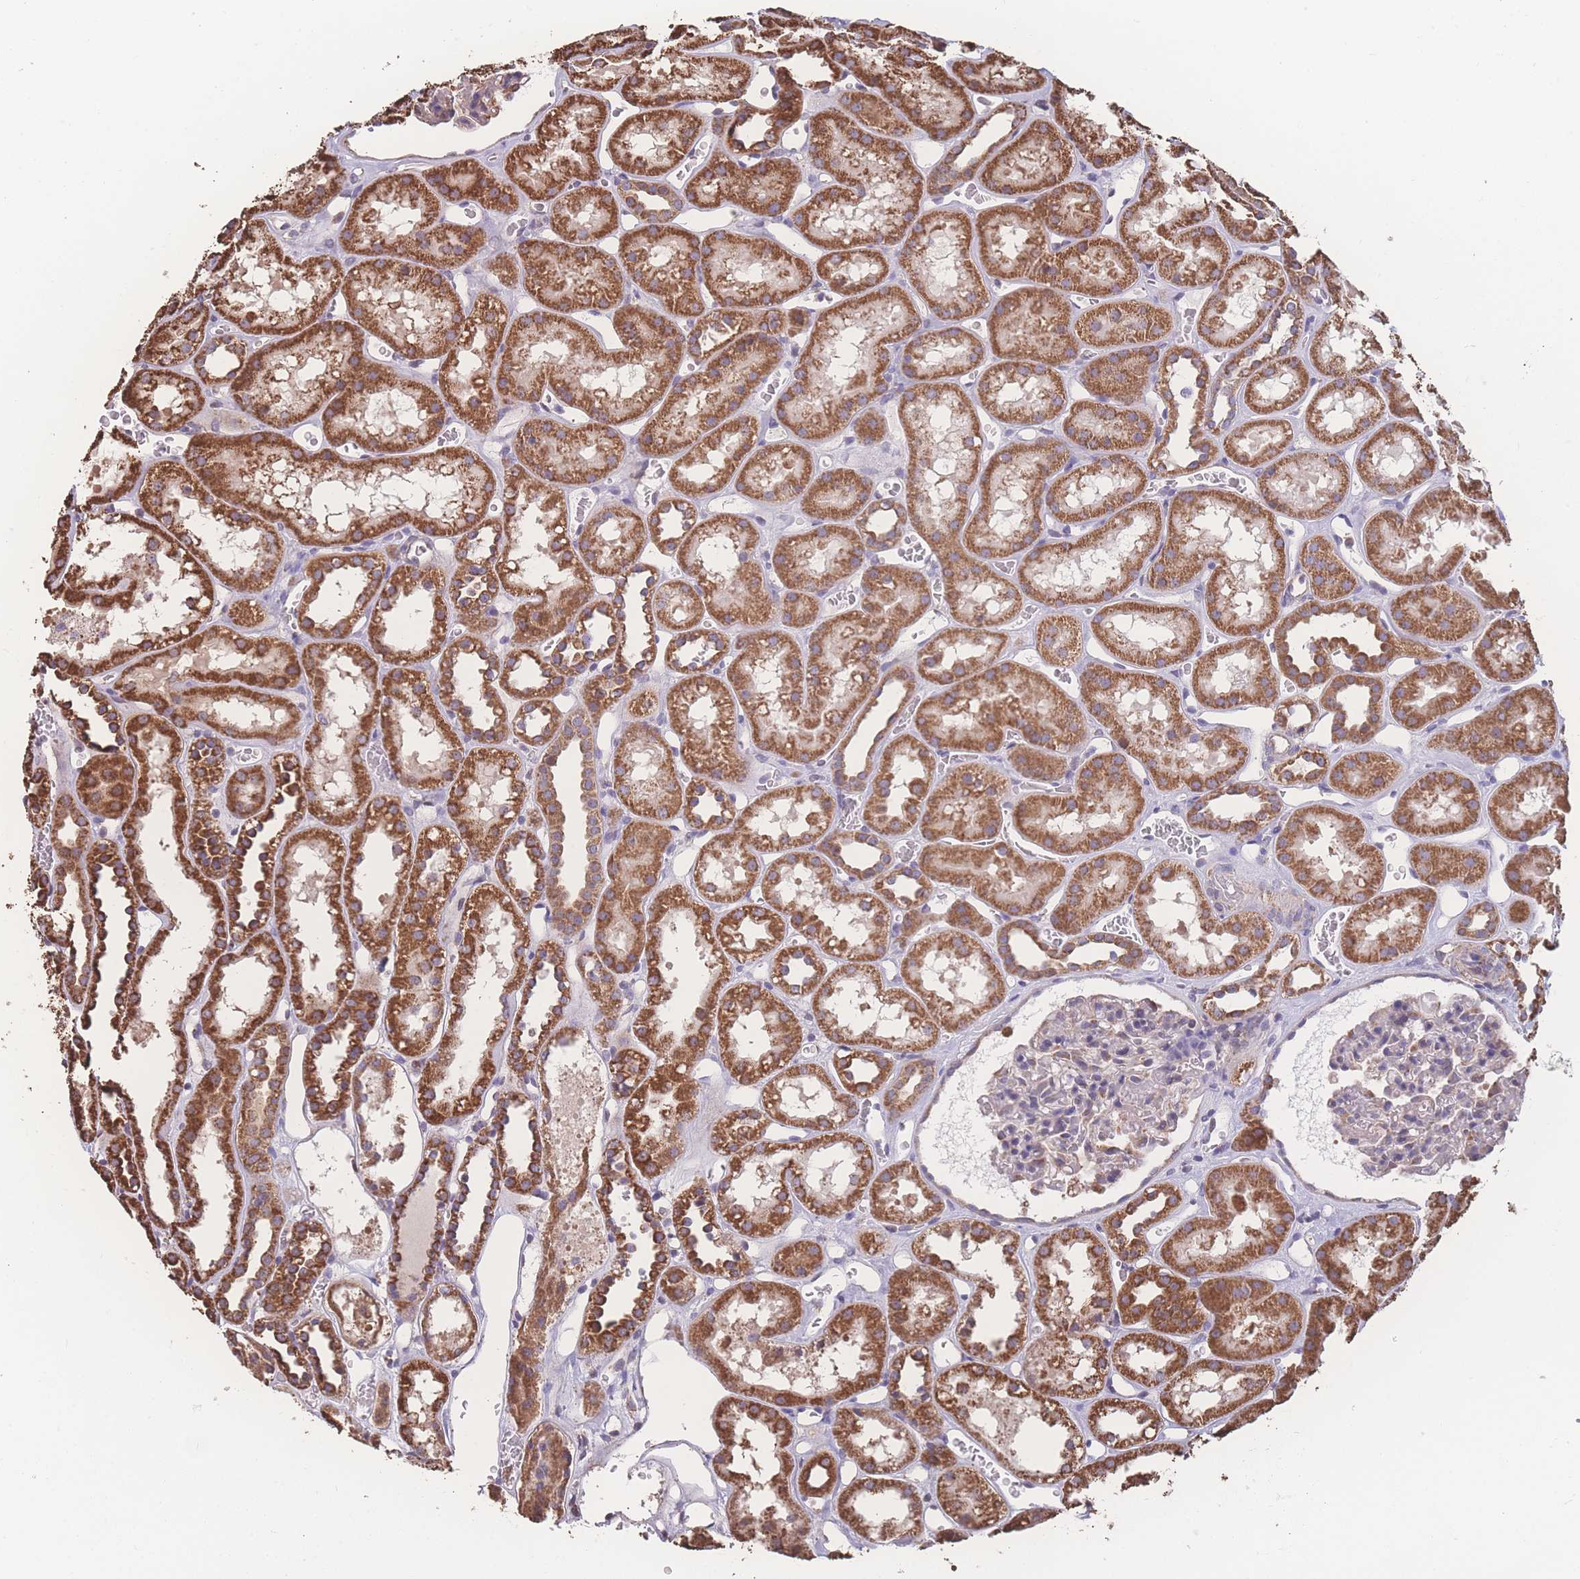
{"staining": {"intensity": "moderate", "quantity": "<25%", "location": "cytoplasmic/membranous"}, "tissue": "kidney", "cell_type": "Cells in glomeruli", "image_type": "normal", "snomed": [{"axis": "morphology", "description": "Normal tissue, NOS"}, {"axis": "topography", "description": "Kidney"}], "caption": "A high-resolution image shows IHC staining of normal kidney, which displays moderate cytoplasmic/membranous expression in approximately <25% of cells in glomeruli.", "gene": "SGSM3", "patient": {"sex": "female", "age": 41}}